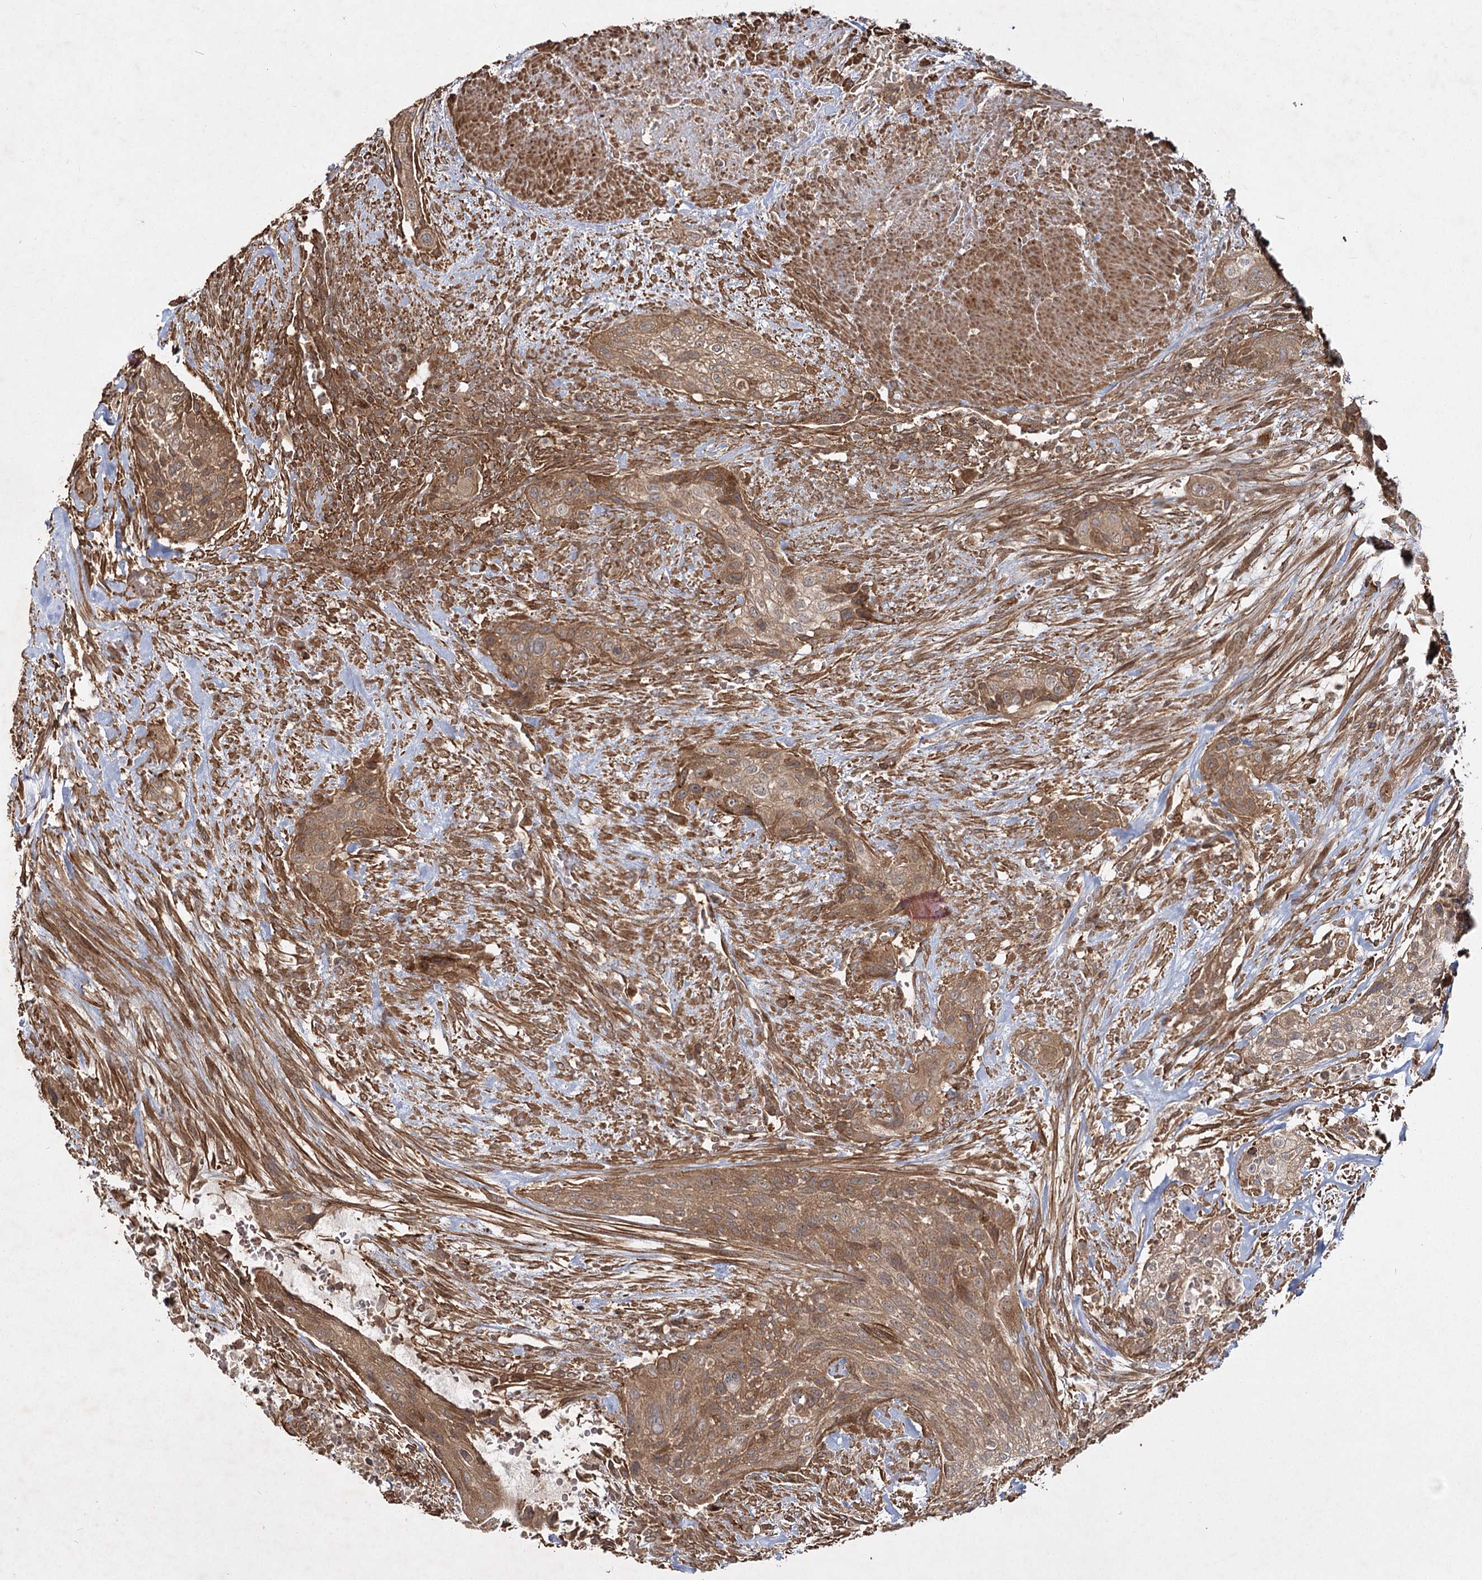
{"staining": {"intensity": "moderate", "quantity": ">75%", "location": "cytoplasmic/membranous"}, "tissue": "urothelial cancer", "cell_type": "Tumor cells", "image_type": "cancer", "snomed": [{"axis": "morphology", "description": "Urothelial carcinoma, High grade"}, {"axis": "topography", "description": "Urinary bladder"}], "caption": "Moderate cytoplasmic/membranous staining is appreciated in about >75% of tumor cells in high-grade urothelial carcinoma. Nuclei are stained in blue.", "gene": "MDFIC", "patient": {"sex": "male", "age": 35}}